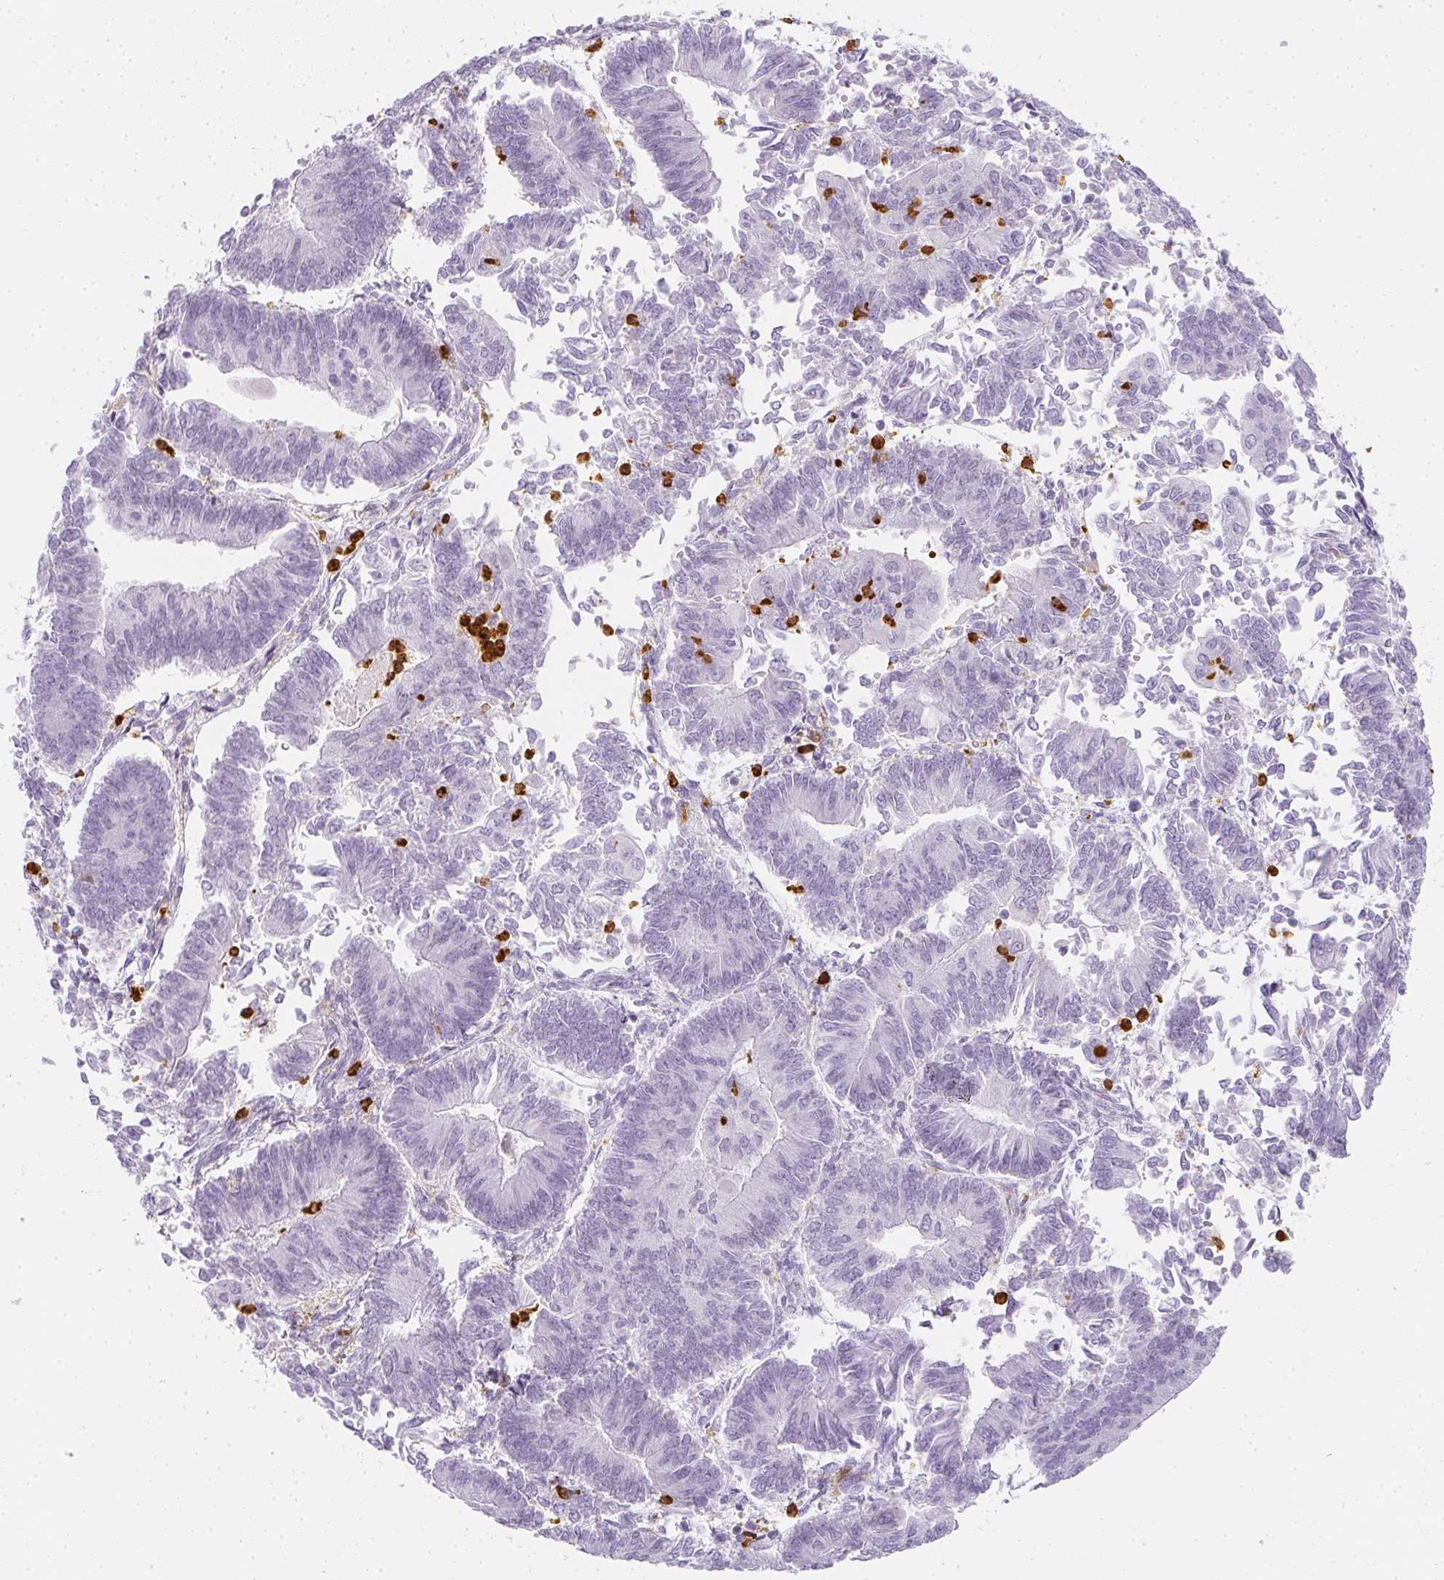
{"staining": {"intensity": "negative", "quantity": "none", "location": "none"}, "tissue": "endometrial cancer", "cell_type": "Tumor cells", "image_type": "cancer", "snomed": [{"axis": "morphology", "description": "Adenocarcinoma, NOS"}, {"axis": "topography", "description": "Endometrium"}], "caption": "A high-resolution photomicrograph shows immunohistochemistry staining of adenocarcinoma (endometrial), which demonstrates no significant expression in tumor cells. (DAB immunohistochemistry (IHC) visualized using brightfield microscopy, high magnification).", "gene": "HK3", "patient": {"sex": "female", "age": 65}}